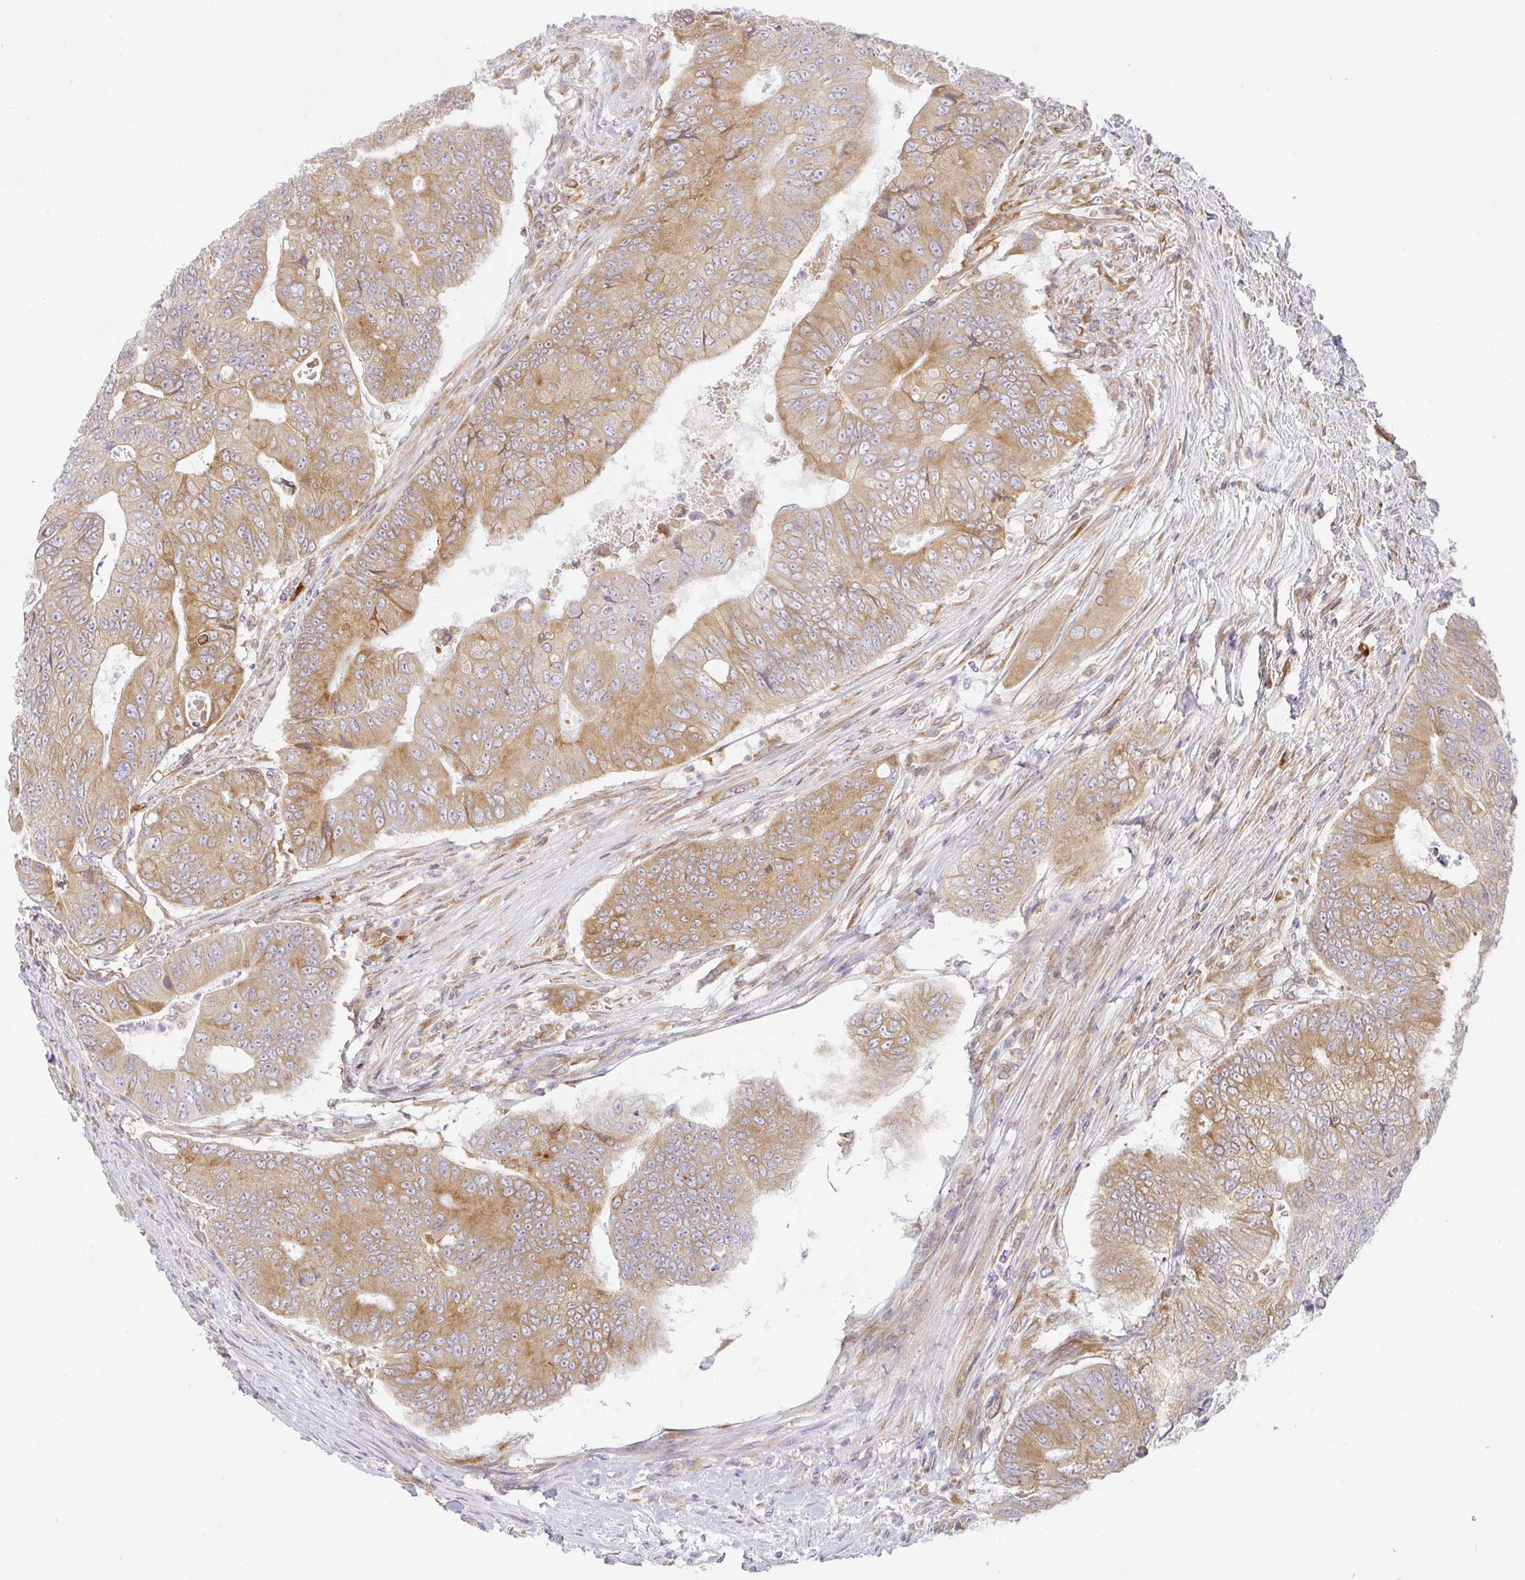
{"staining": {"intensity": "moderate", "quantity": ">75%", "location": "cytoplasmic/membranous"}, "tissue": "colorectal cancer", "cell_type": "Tumor cells", "image_type": "cancer", "snomed": [{"axis": "morphology", "description": "Adenocarcinoma, NOS"}, {"axis": "topography", "description": "Colon"}], "caption": "Protein expression analysis of colorectal cancer reveals moderate cytoplasmic/membranous expression in approximately >75% of tumor cells.", "gene": "DERL2", "patient": {"sex": "female", "age": 48}}